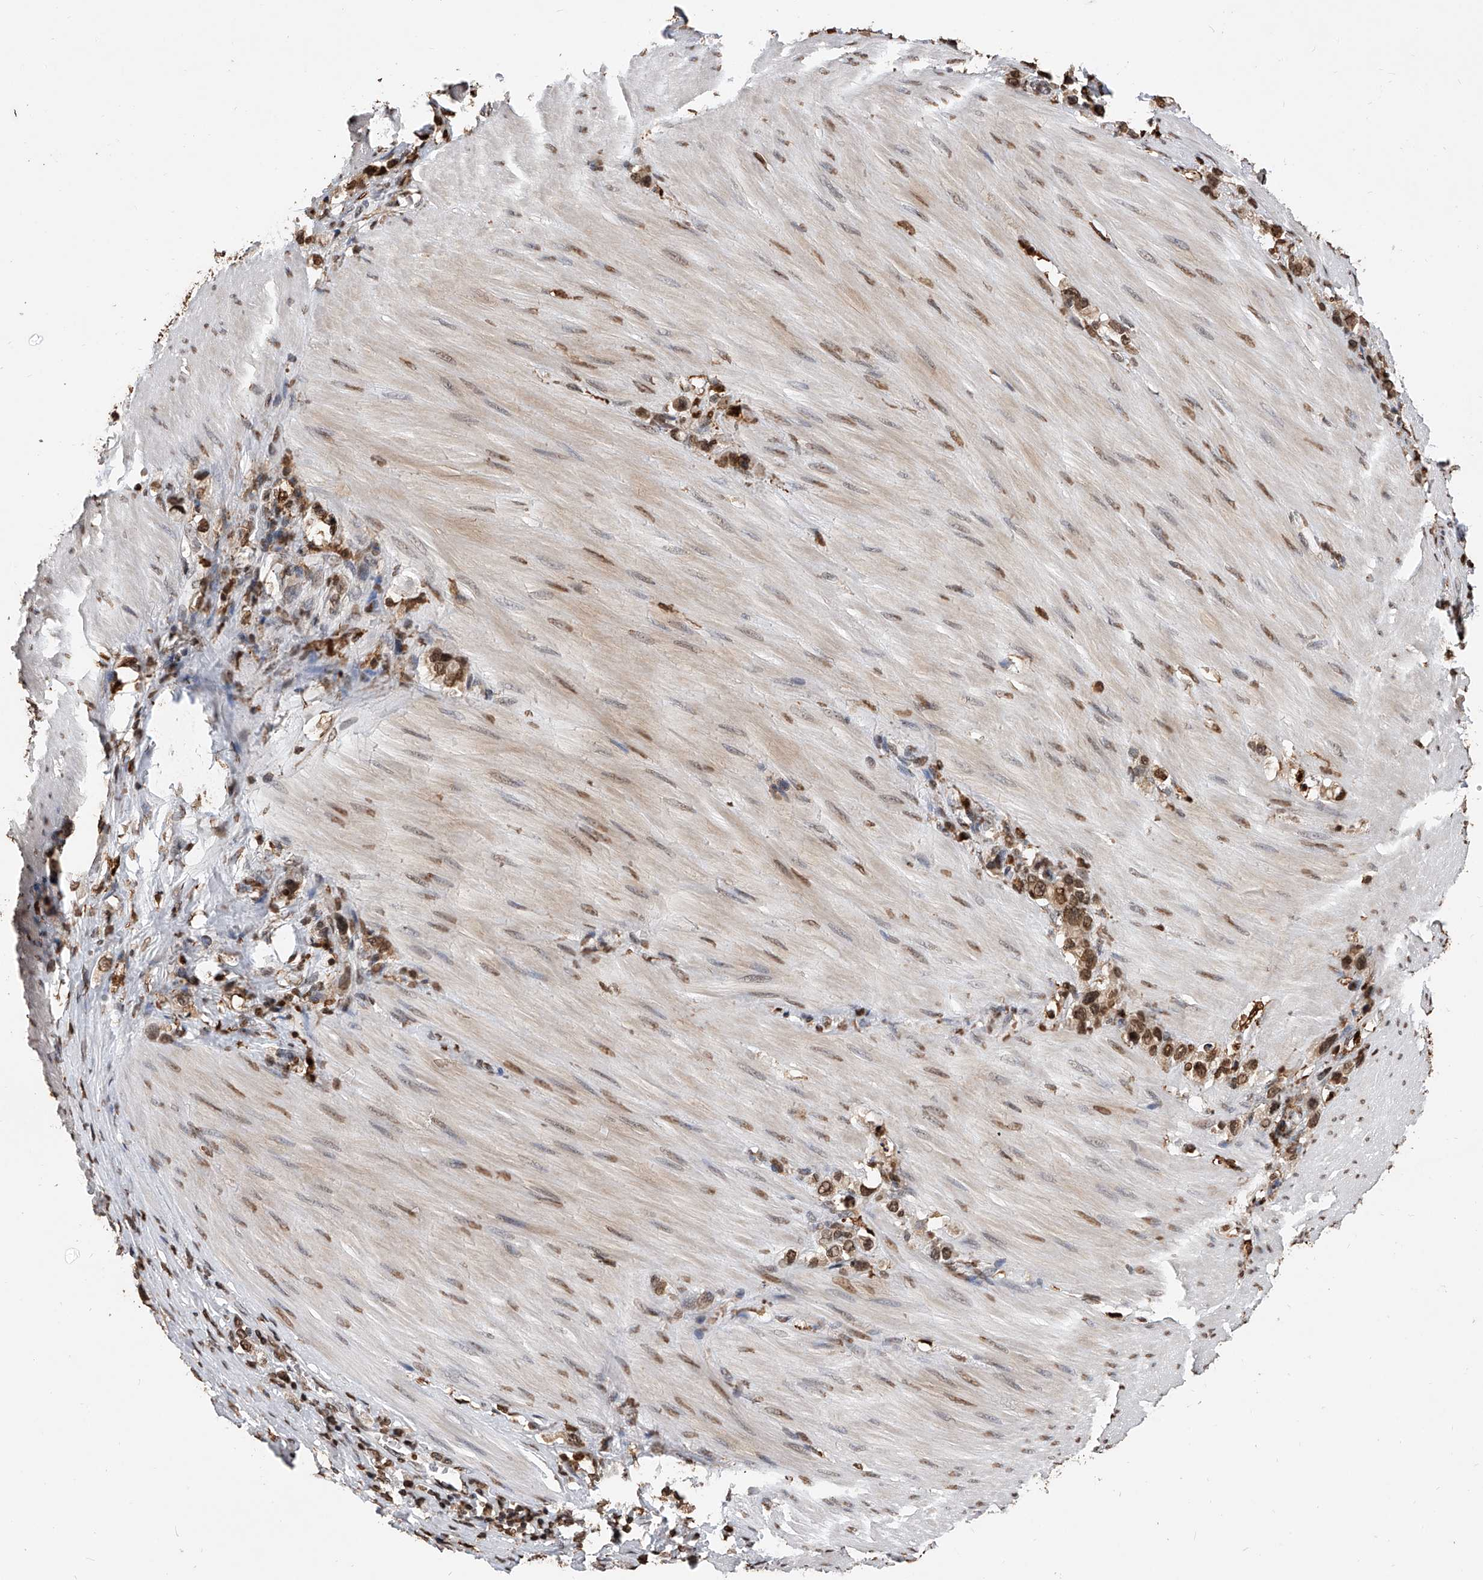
{"staining": {"intensity": "moderate", "quantity": ">75%", "location": "nuclear"}, "tissue": "stomach cancer", "cell_type": "Tumor cells", "image_type": "cancer", "snomed": [{"axis": "morphology", "description": "Adenocarcinoma, NOS"}, {"axis": "topography", "description": "Stomach"}], "caption": "Tumor cells exhibit moderate nuclear positivity in about >75% of cells in stomach cancer (adenocarcinoma).", "gene": "CFAP410", "patient": {"sex": "female", "age": 65}}